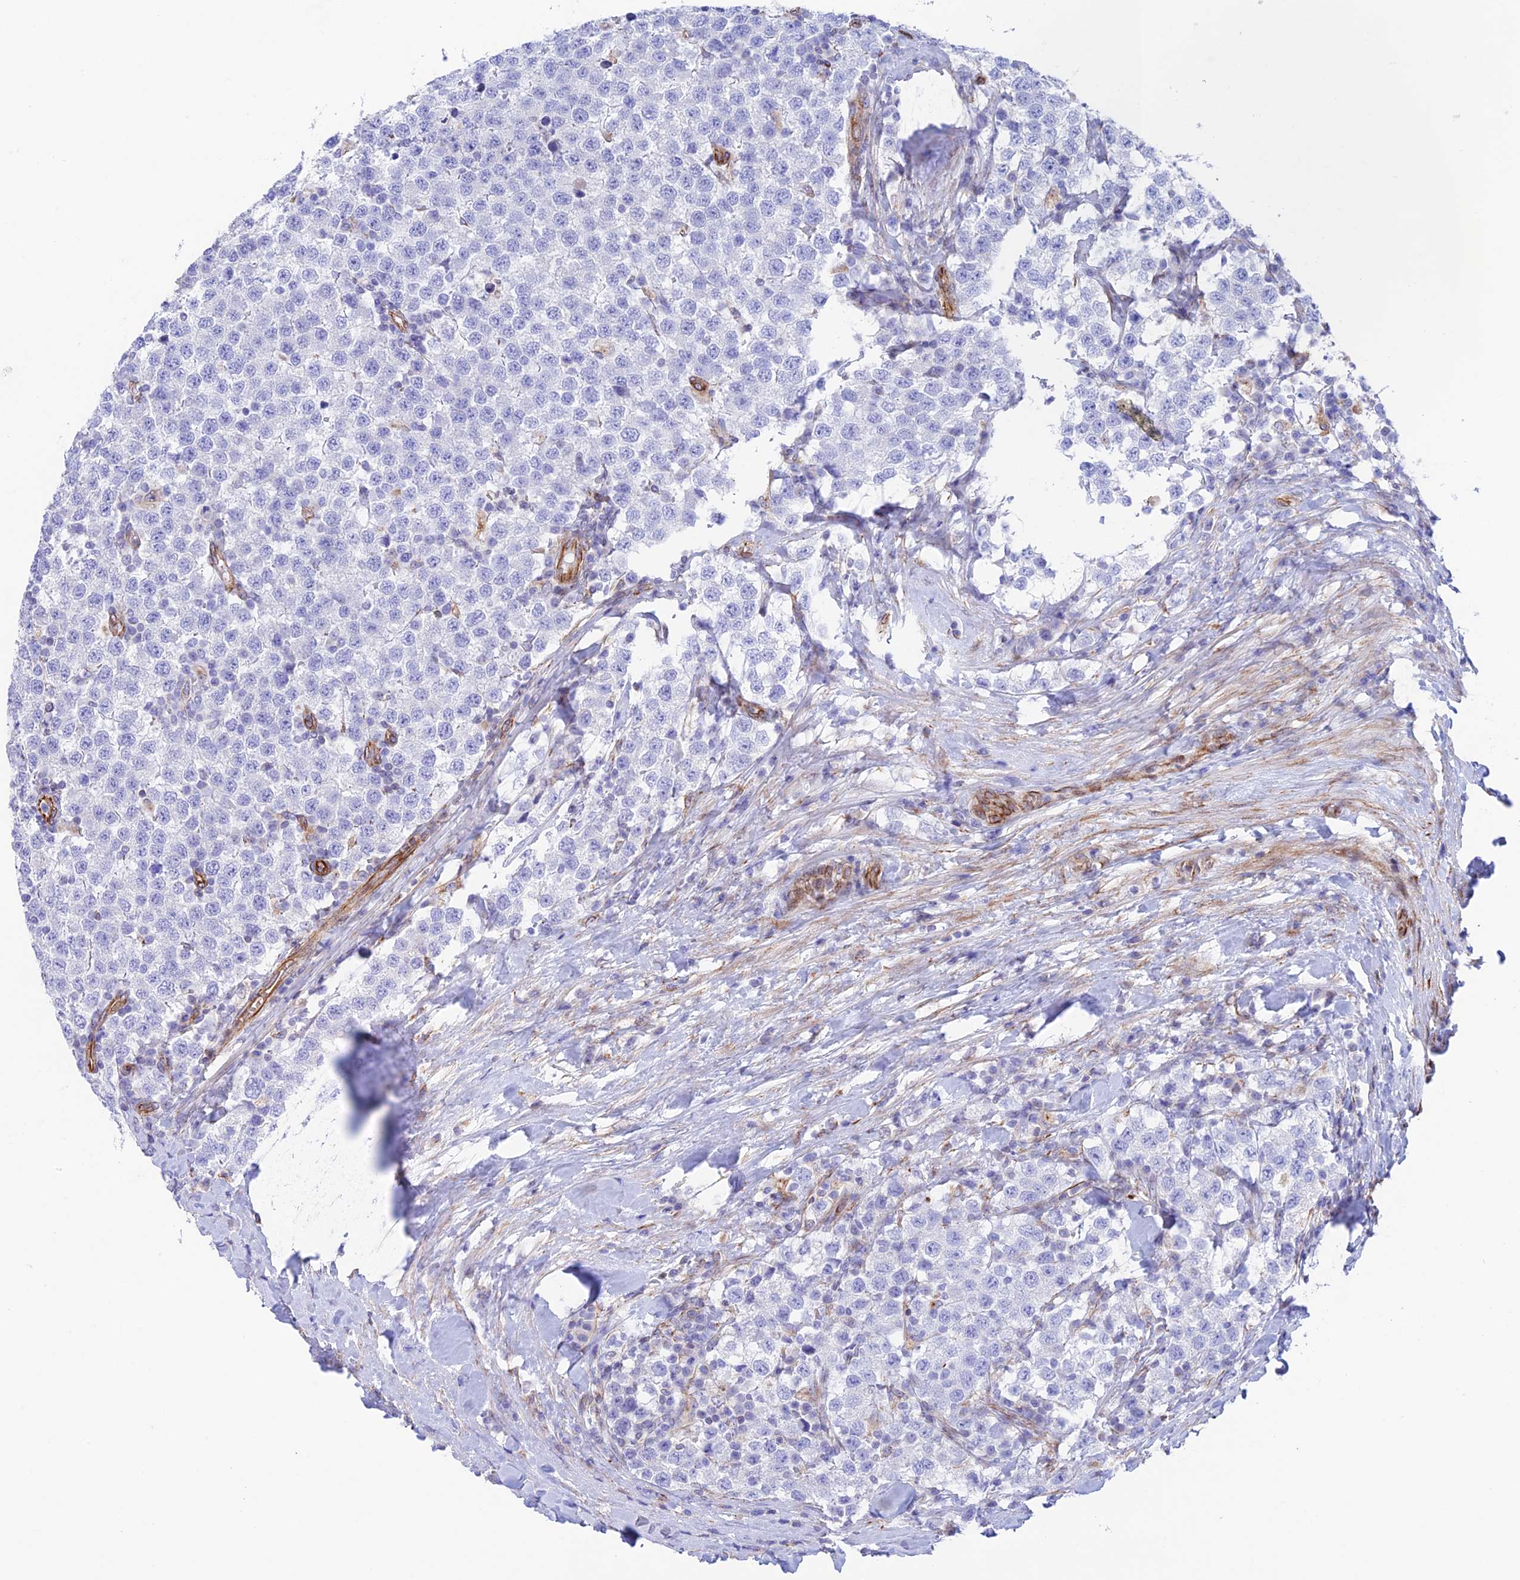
{"staining": {"intensity": "negative", "quantity": "none", "location": "none"}, "tissue": "testis cancer", "cell_type": "Tumor cells", "image_type": "cancer", "snomed": [{"axis": "morphology", "description": "Seminoma, NOS"}, {"axis": "topography", "description": "Testis"}], "caption": "Immunohistochemical staining of testis cancer displays no significant expression in tumor cells.", "gene": "ZNF652", "patient": {"sex": "male", "age": 34}}